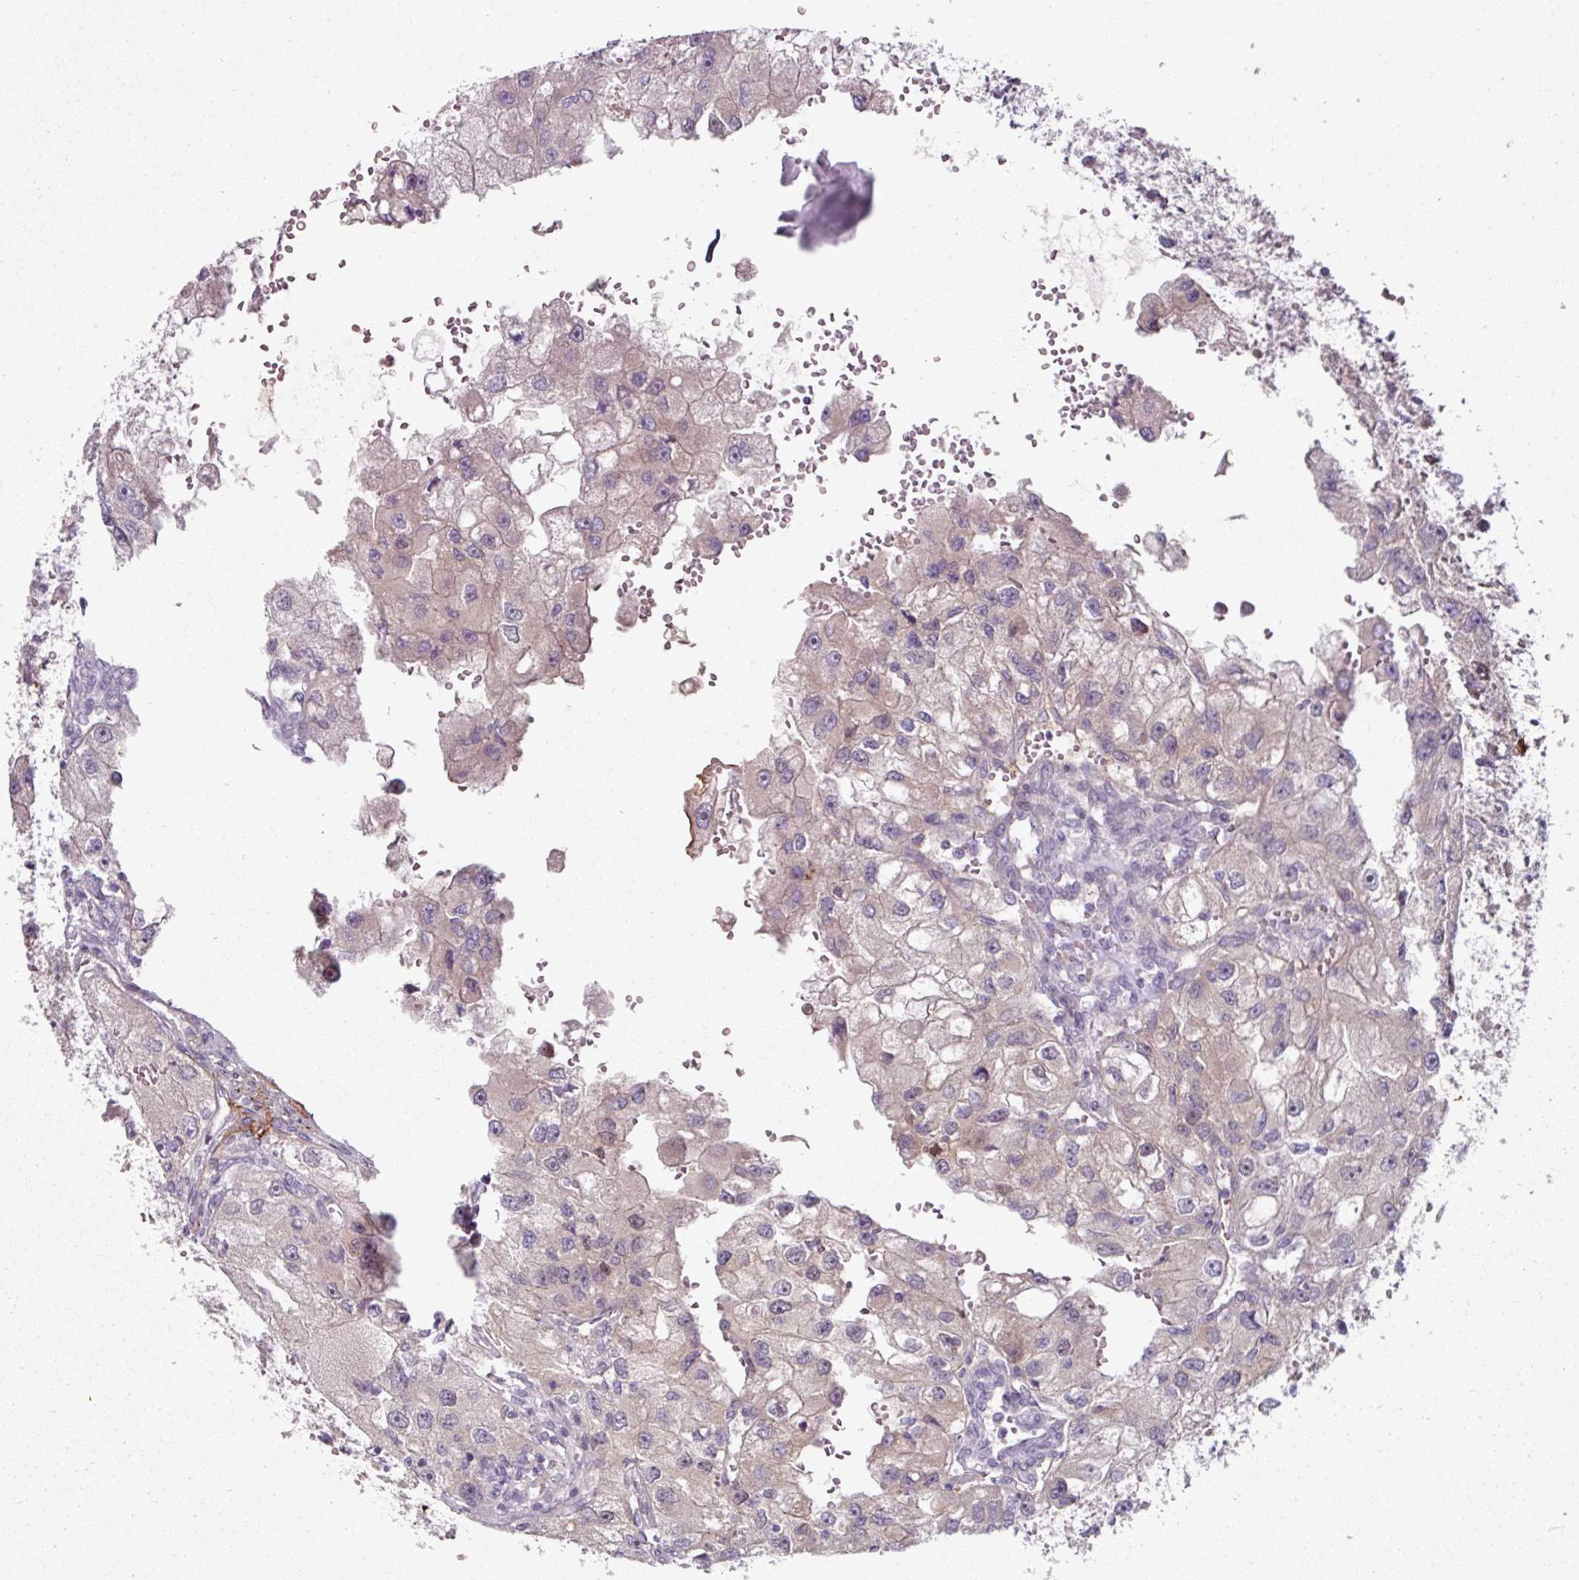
{"staining": {"intensity": "weak", "quantity": "<25%", "location": "cytoplasmic/membranous"}, "tissue": "renal cancer", "cell_type": "Tumor cells", "image_type": "cancer", "snomed": [{"axis": "morphology", "description": "Adenocarcinoma, NOS"}, {"axis": "topography", "description": "Kidney"}], "caption": "The immunohistochemistry image has no significant expression in tumor cells of adenocarcinoma (renal) tissue.", "gene": "MTMR14", "patient": {"sex": "male", "age": 63}}